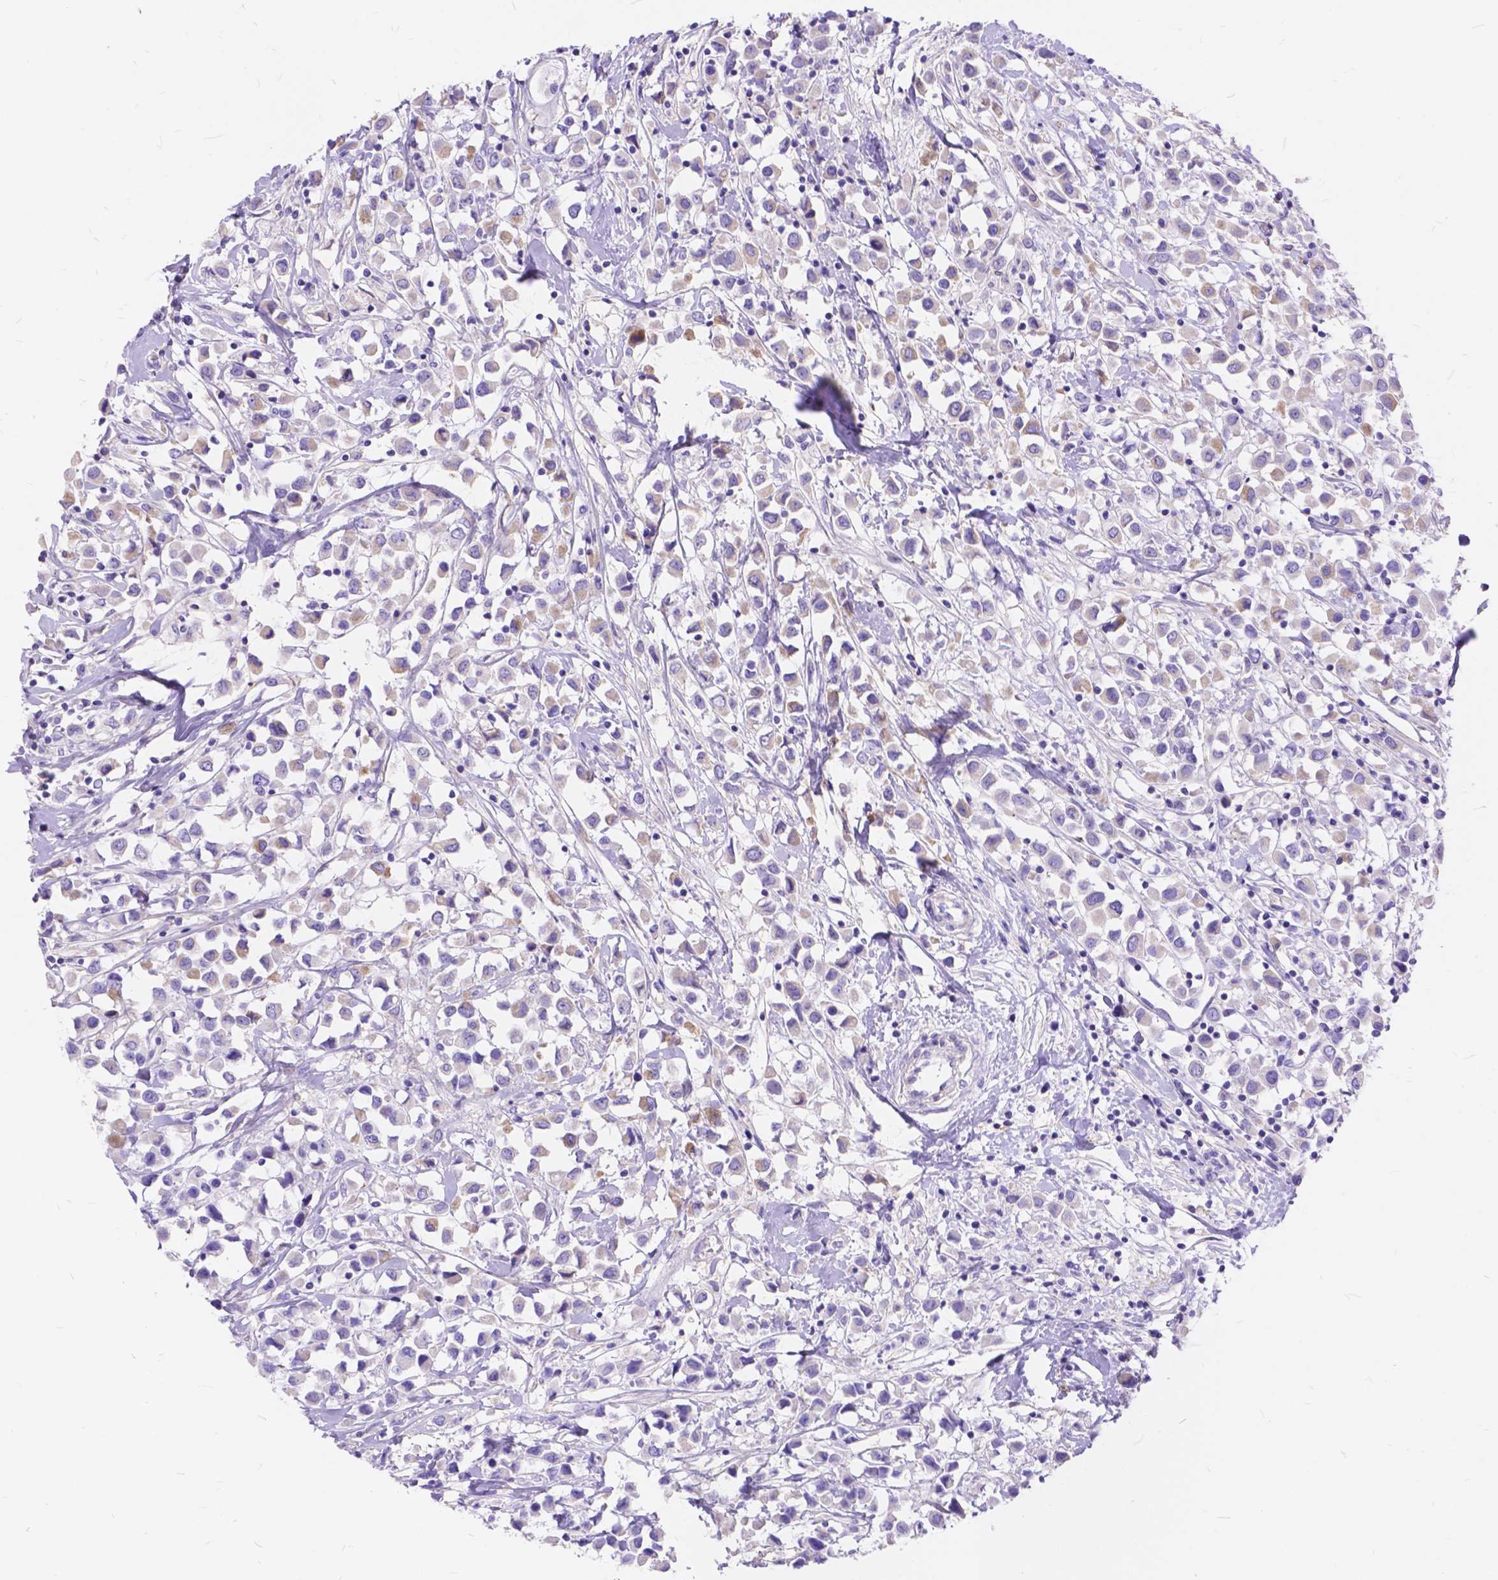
{"staining": {"intensity": "negative", "quantity": "none", "location": "none"}, "tissue": "breast cancer", "cell_type": "Tumor cells", "image_type": "cancer", "snomed": [{"axis": "morphology", "description": "Duct carcinoma"}, {"axis": "topography", "description": "Breast"}], "caption": "Breast cancer was stained to show a protein in brown. There is no significant staining in tumor cells. (Stains: DAB IHC with hematoxylin counter stain, Microscopy: brightfield microscopy at high magnification).", "gene": "FOXL2", "patient": {"sex": "female", "age": 61}}